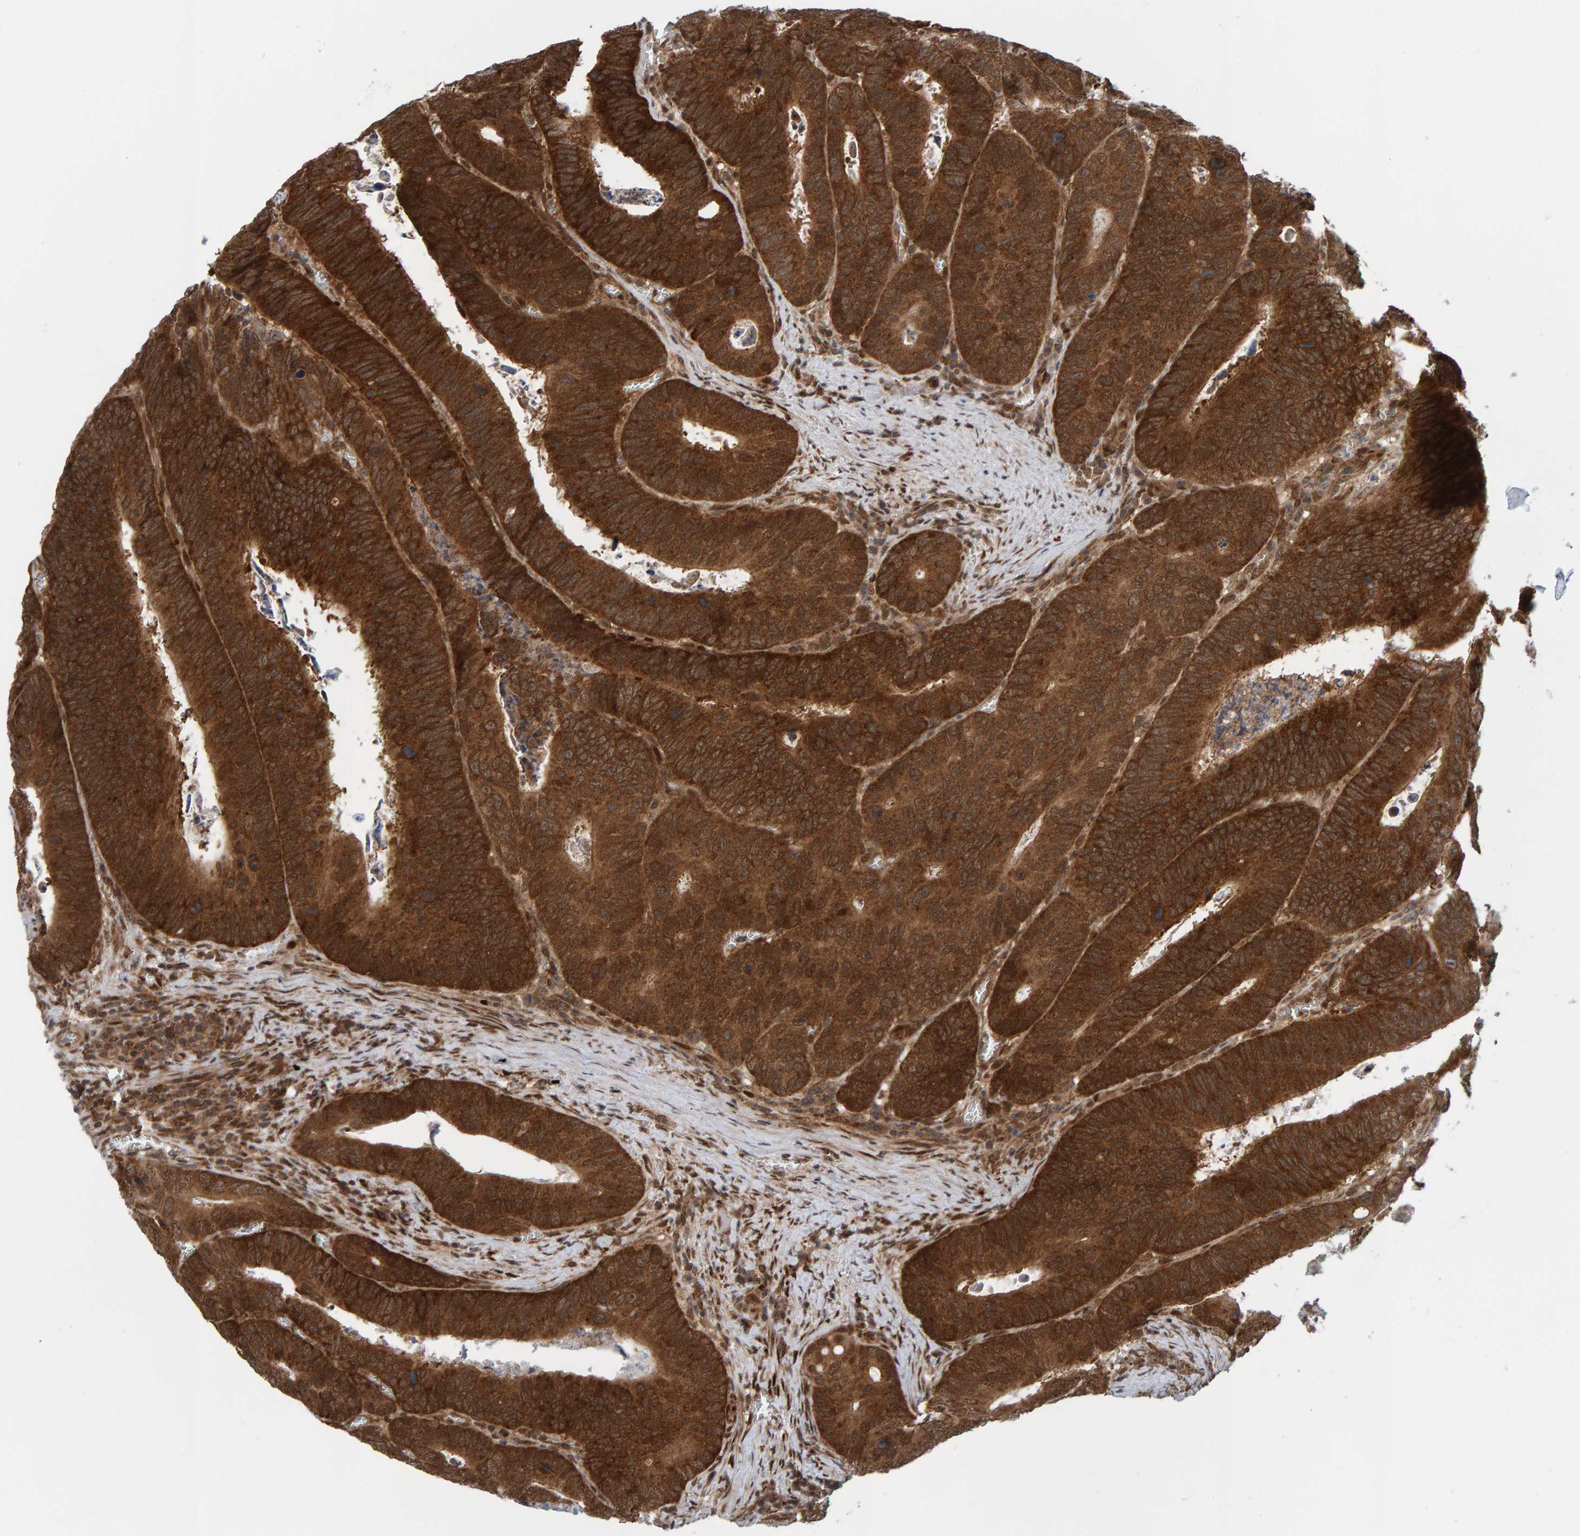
{"staining": {"intensity": "strong", "quantity": ">75%", "location": "cytoplasmic/membranous"}, "tissue": "colorectal cancer", "cell_type": "Tumor cells", "image_type": "cancer", "snomed": [{"axis": "morphology", "description": "Inflammation, NOS"}, {"axis": "morphology", "description": "Adenocarcinoma, NOS"}, {"axis": "topography", "description": "Colon"}], "caption": "A photomicrograph of human colorectal cancer stained for a protein displays strong cytoplasmic/membranous brown staining in tumor cells.", "gene": "ZNF366", "patient": {"sex": "male", "age": 72}}